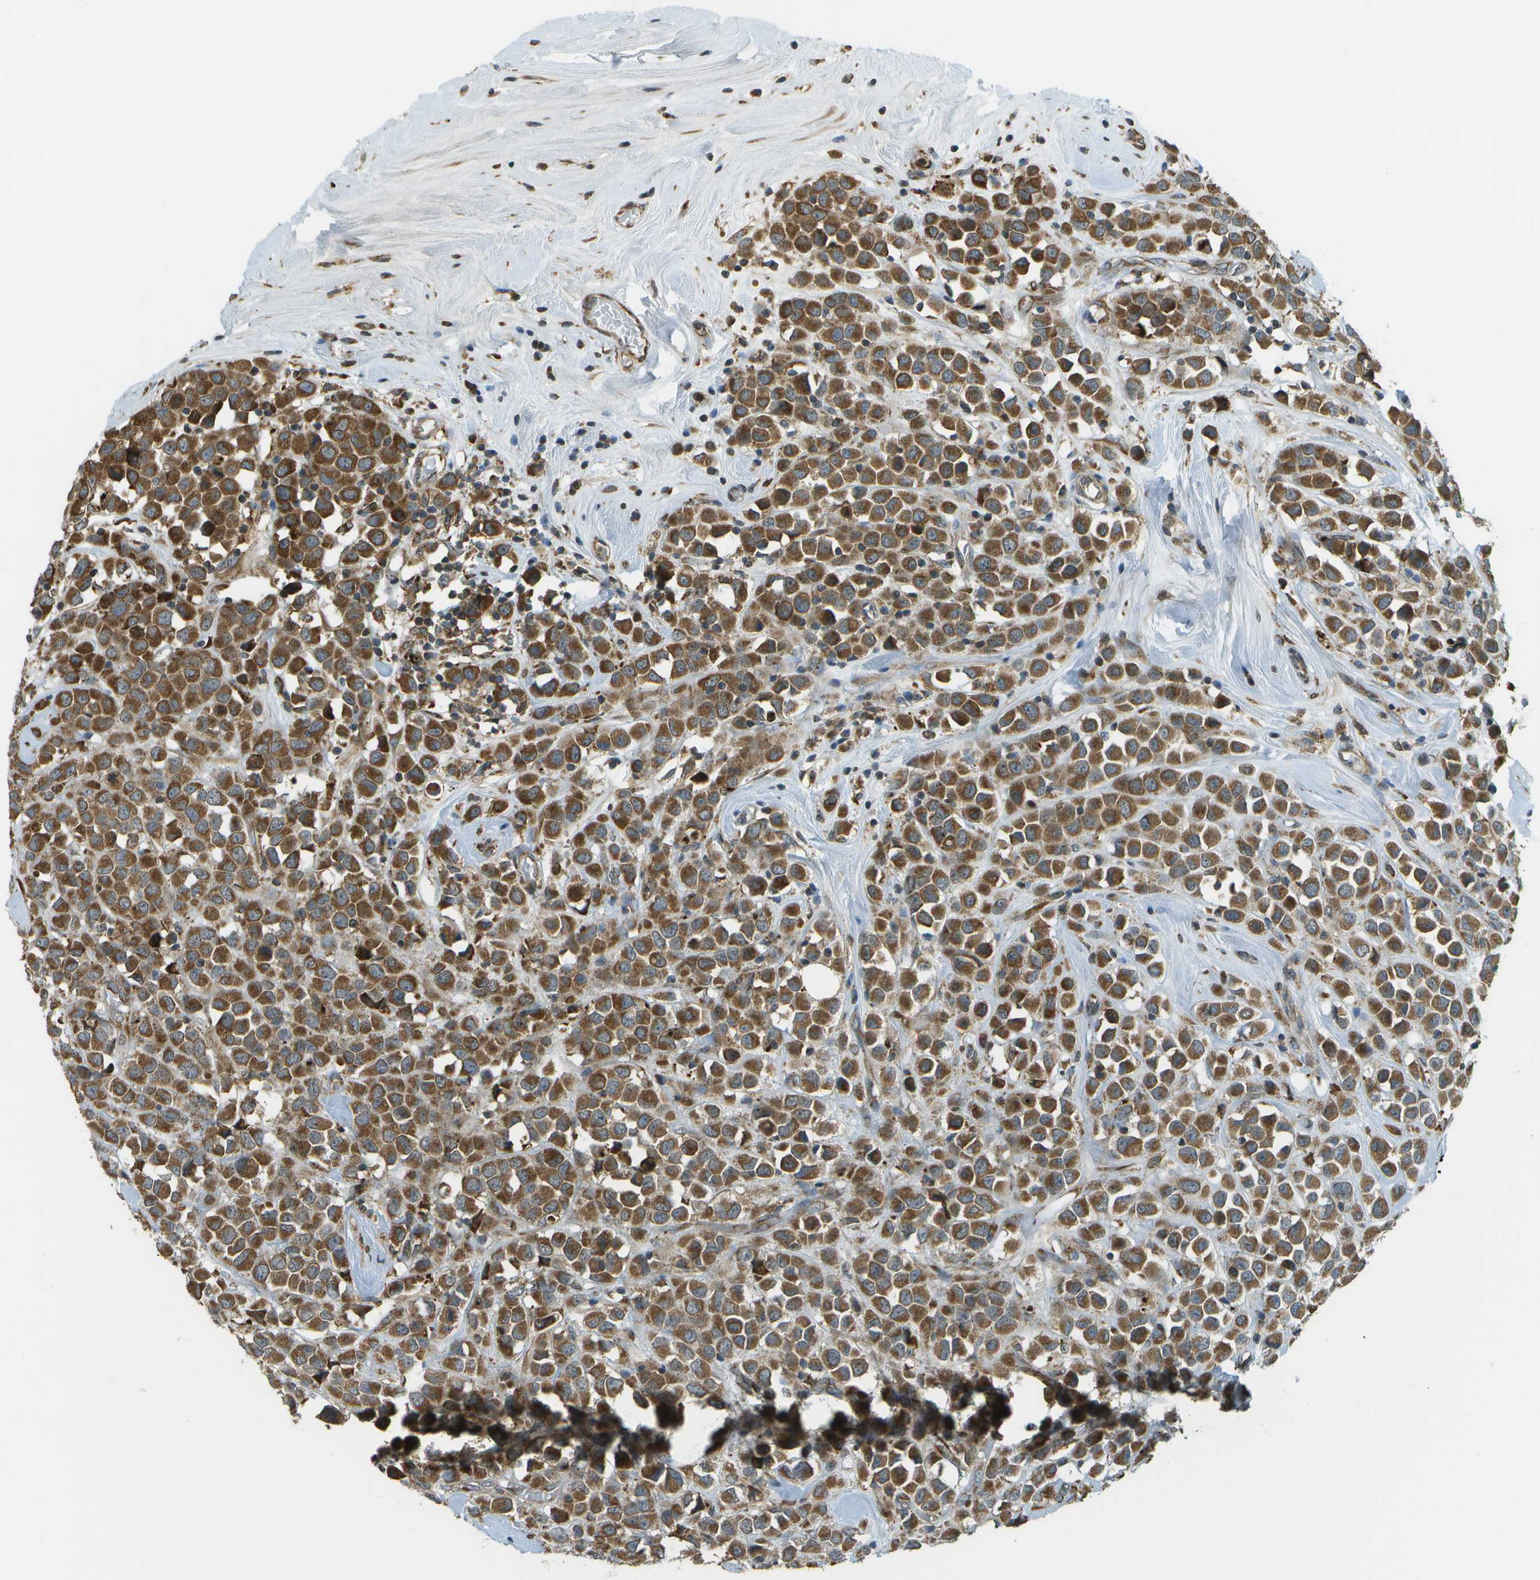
{"staining": {"intensity": "strong", "quantity": ">75%", "location": "cytoplasmic/membranous"}, "tissue": "breast cancer", "cell_type": "Tumor cells", "image_type": "cancer", "snomed": [{"axis": "morphology", "description": "Duct carcinoma"}, {"axis": "topography", "description": "Breast"}], "caption": "Human infiltrating ductal carcinoma (breast) stained for a protein (brown) reveals strong cytoplasmic/membranous positive staining in approximately >75% of tumor cells.", "gene": "USP30", "patient": {"sex": "female", "age": 61}}